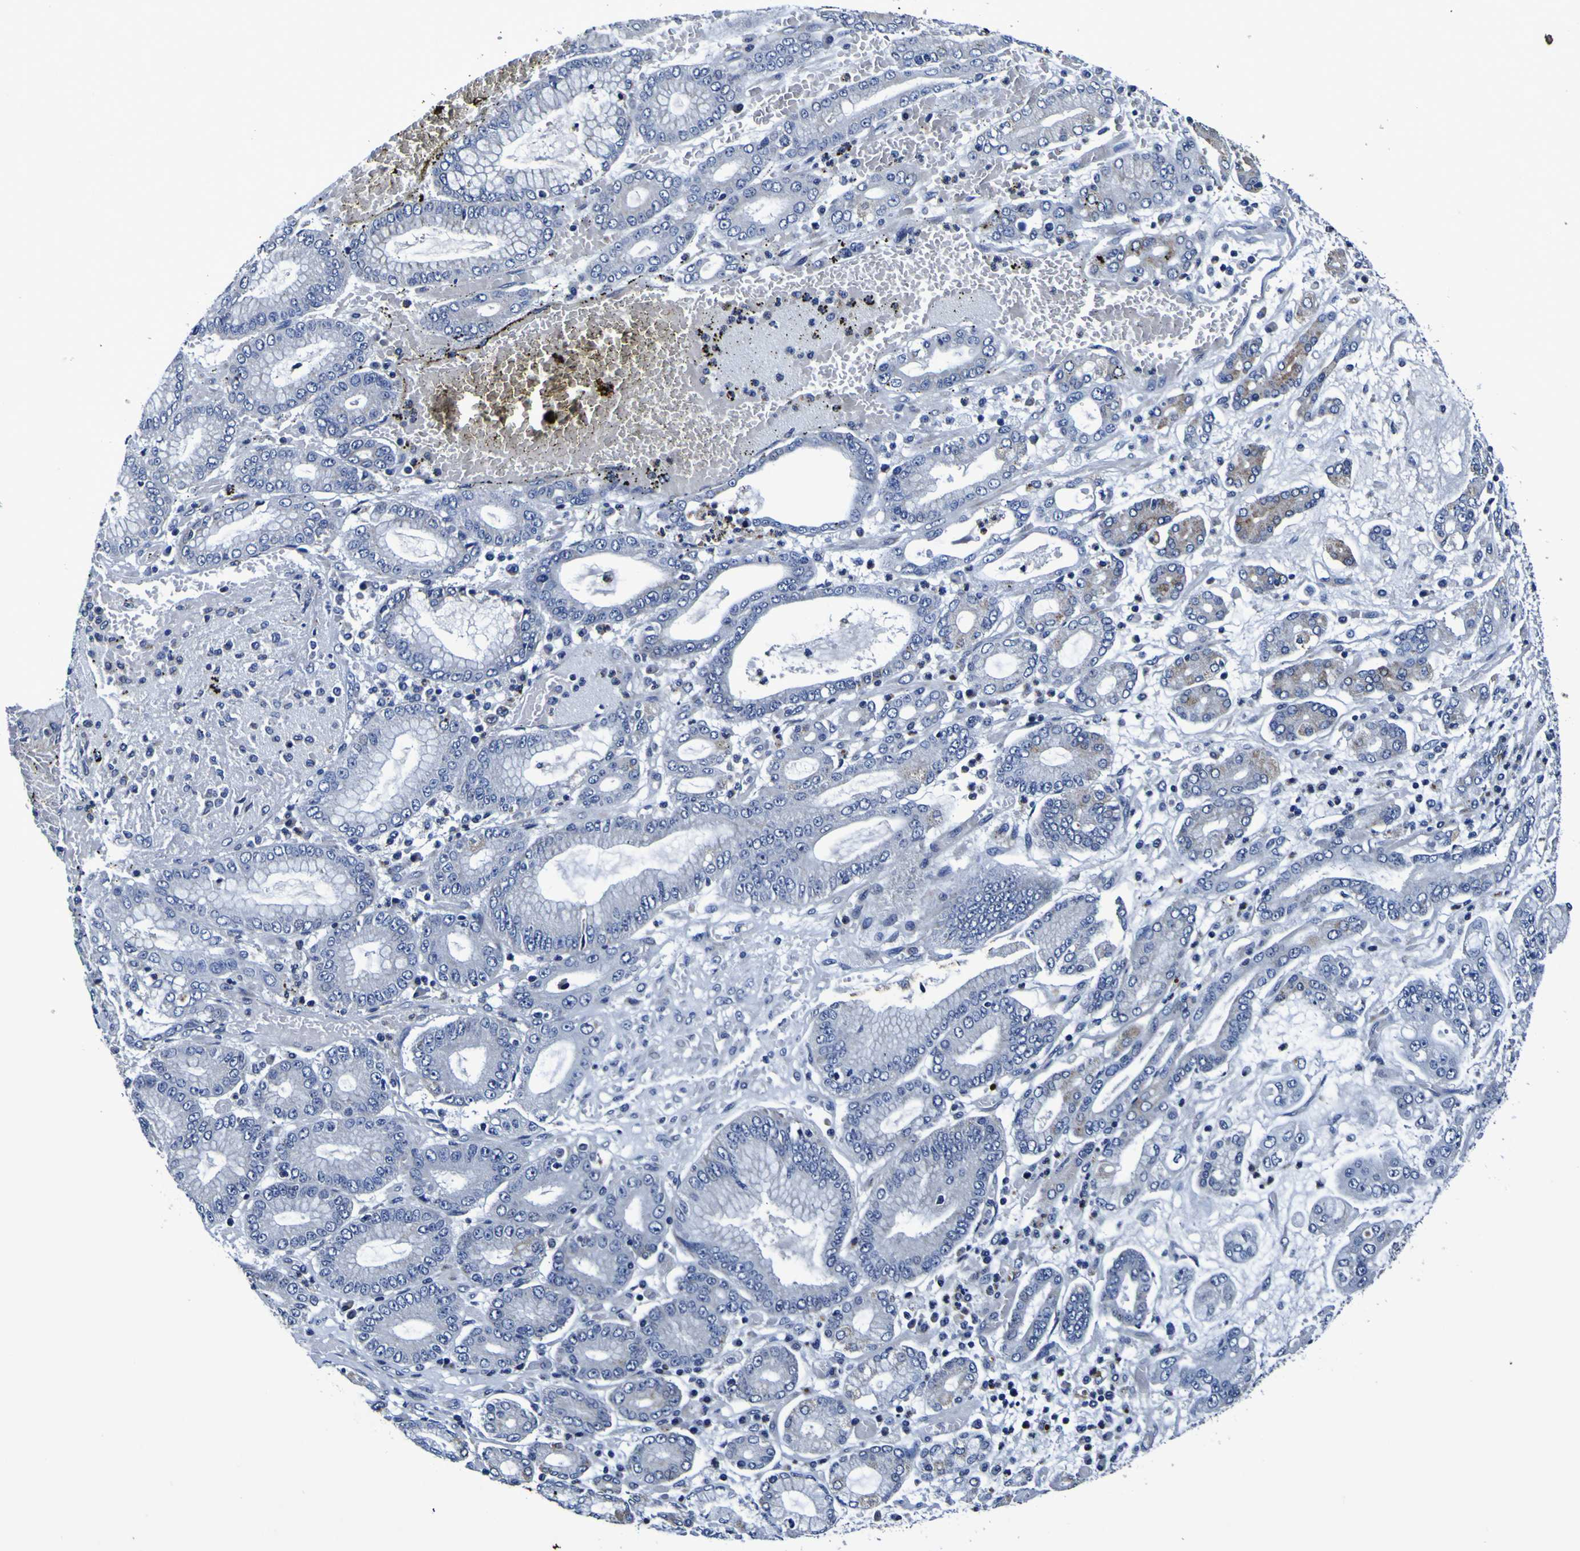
{"staining": {"intensity": "negative", "quantity": "none", "location": "none"}, "tissue": "stomach cancer", "cell_type": "Tumor cells", "image_type": "cancer", "snomed": [{"axis": "morphology", "description": "Normal tissue, NOS"}, {"axis": "morphology", "description": "Adenocarcinoma, NOS"}, {"axis": "topography", "description": "Stomach, upper"}, {"axis": "topography", "description": "Stomach"}], "caption": "Tumor cells are negative for protein expression in human stomach adenocarcinoma.", "gene": "PANK4", "patient": {"sex": "male", "age": 76}}